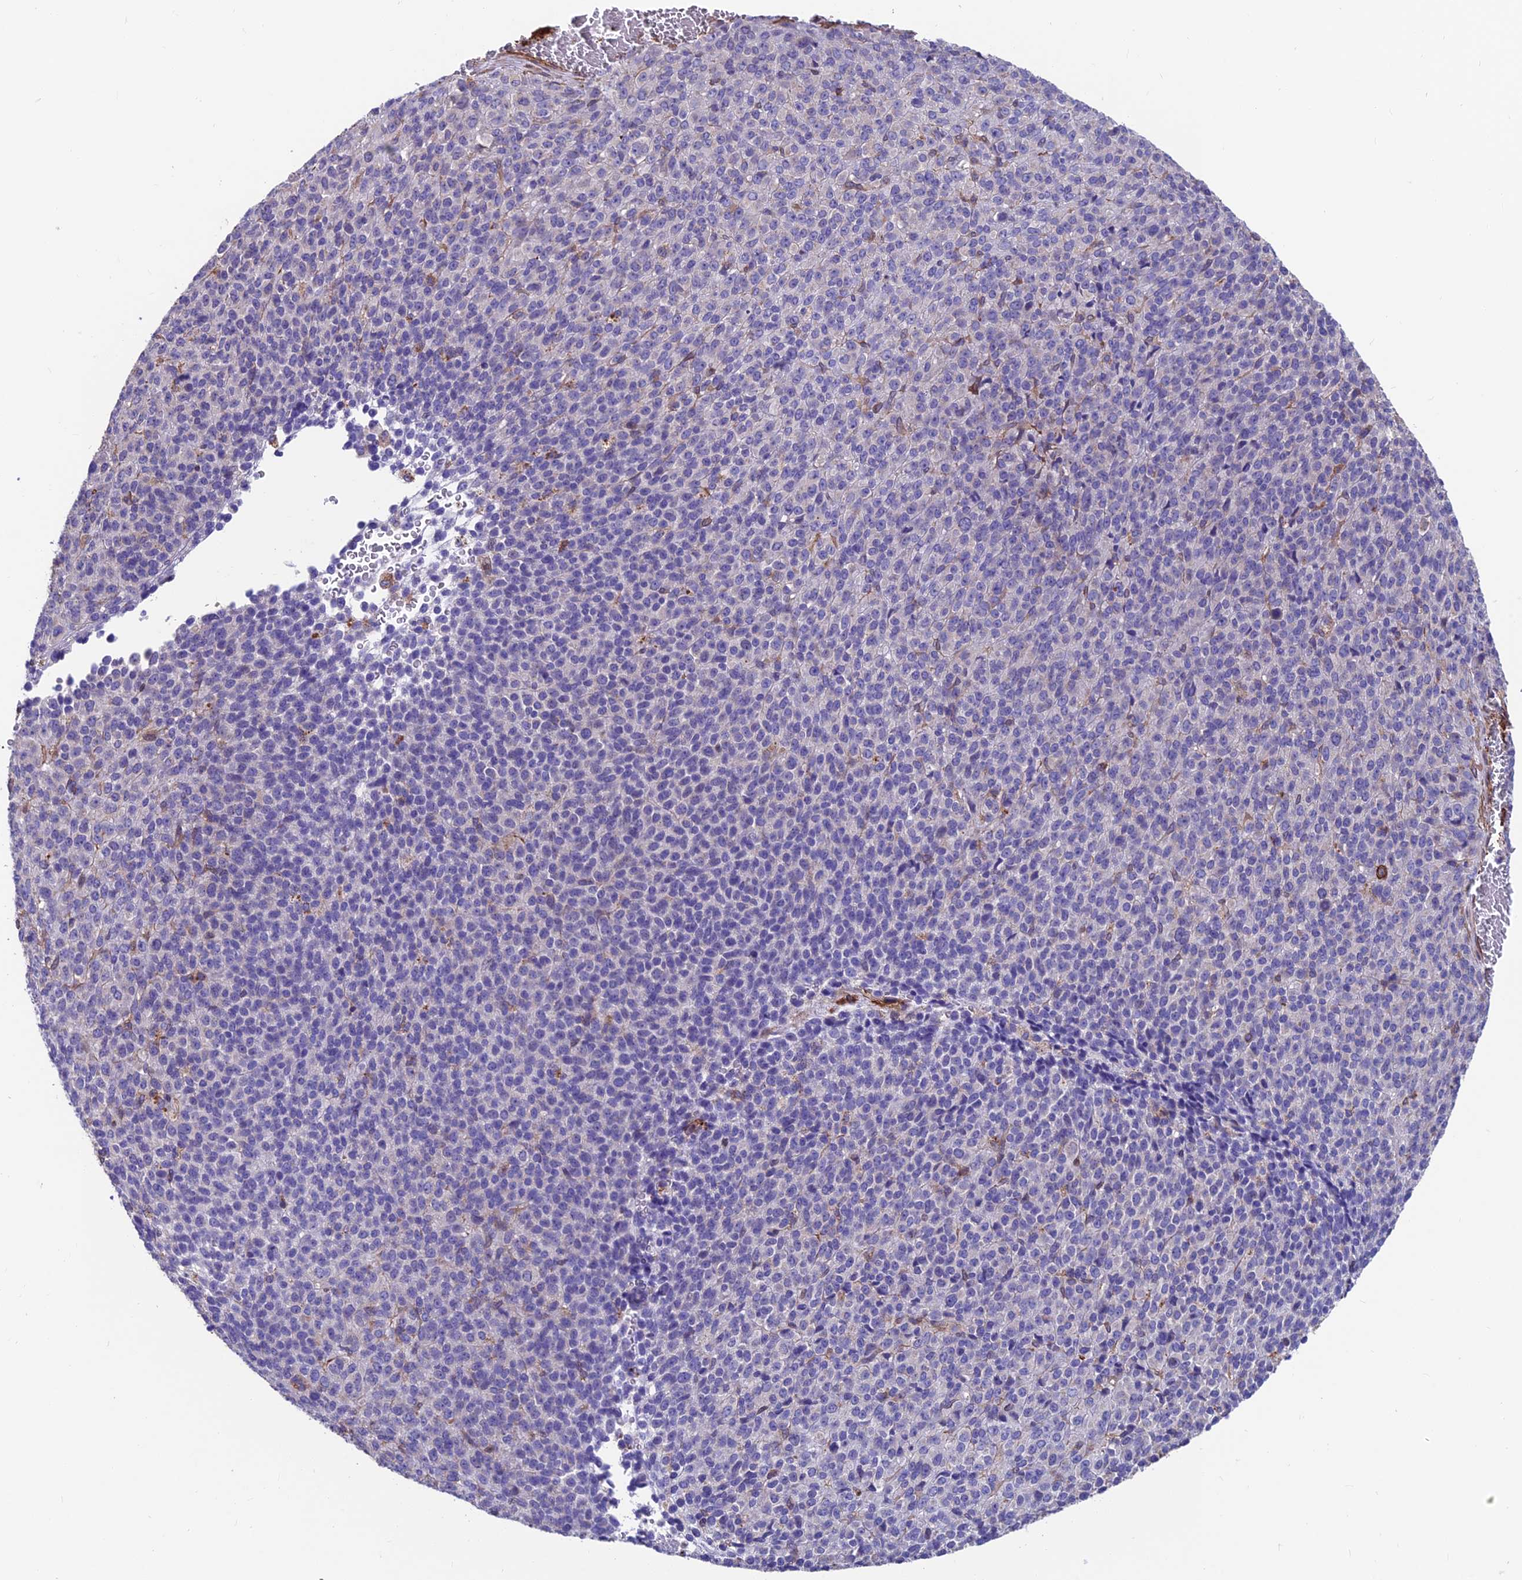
{"staining": {"intensity": "negative", "quantity": "none", "location": "none"}, "tissue": "melanoma", "cell_type": "Tumor cells", "image_type": "cancer", "snomed": [{"axis": "morphology", "description": "Malignant melanoma, Metastatic site"}, {"axis": "topography", "description": "Brain"}], "caption": "DAB (3,3'-diaminobenzidine) immunohistochemical staining of malignant melanoma (metastatic site) reveals no significant positivity in tumor cells. (DAB immunohistochemistry (IHC), high magnification).", "gene": "RTN4RL1", "patient": {"sex": "female", "age": 56}}